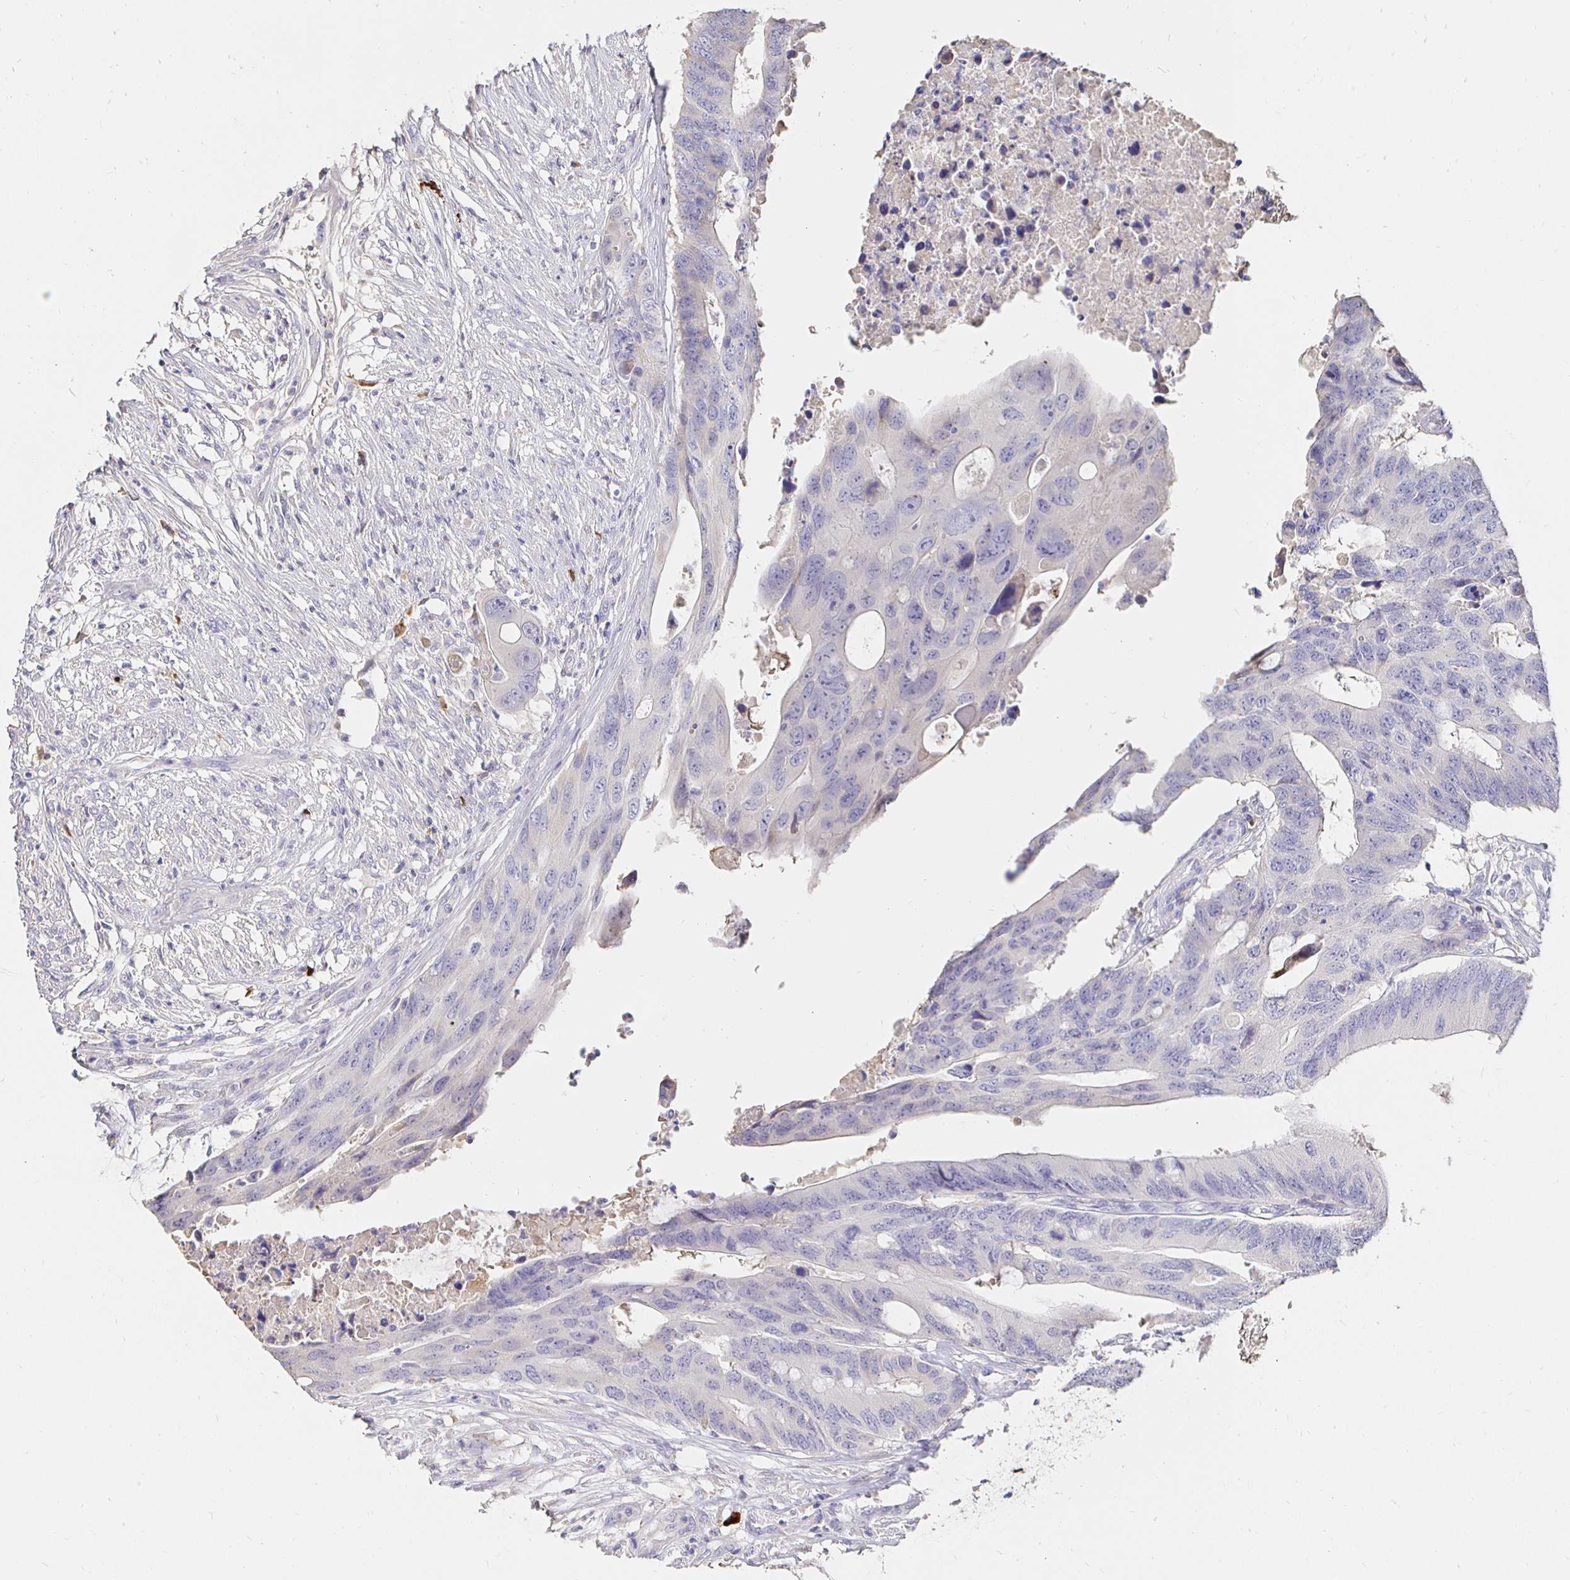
{"staining": {"intensity": "negative", "quantity": "none", "location": "none"}, "tissue": "colorectal cancer", "cell_type": "Tumor cells", "image_type": "cancer", "snomed": [{"axis": "morphology", "description": "Adenocarcinoma, NOS"}, {"axis": "topography", "description": "Colon"}], "caption": "Human adenocarcinoma (colorectal) stained for a protein using immunohistochemistry (IHC) displays no positivity in tumor cells.", "gene": "CXCR3", "patient": {"sex": "male", "age": 71}}